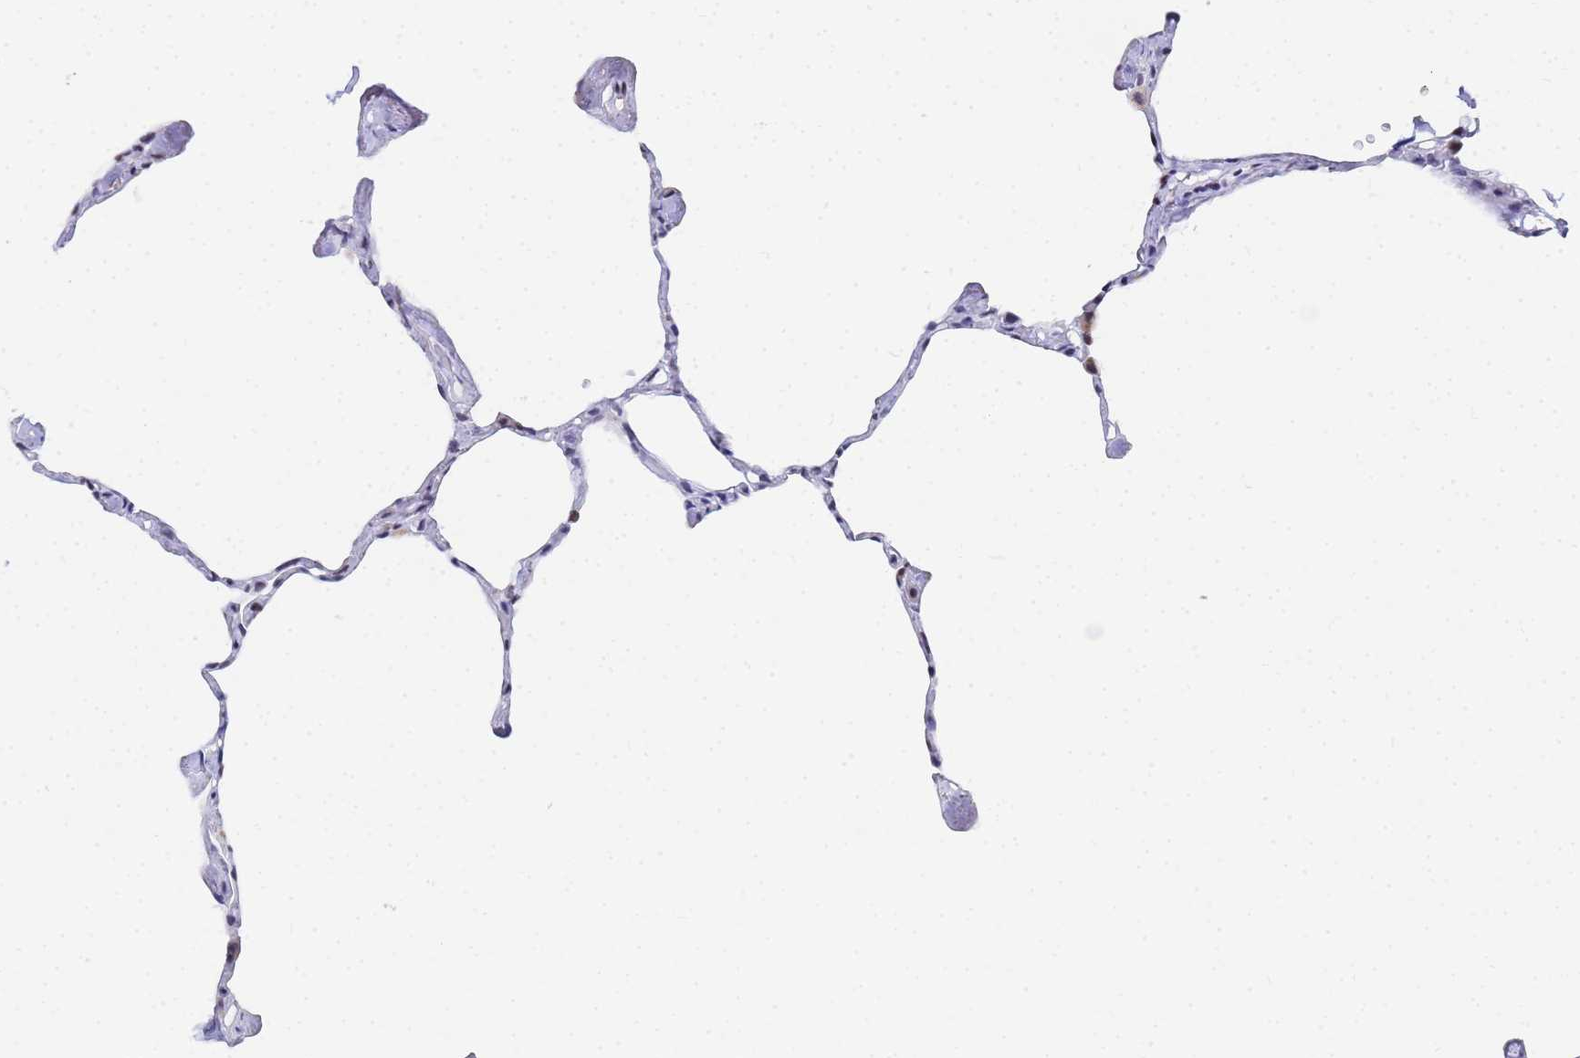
{"staining": {"intensity": "moderate", "quantity": "<25%", "location": "cytoplasmic/membranous"}, "tissue": "lung", "cell_type": "Alveolar cells", "image_type": "normal", "snomed": [{"axis": "morphology", "description": "Normal tissue, NOS"}, {"axis": "topography", "description": "Lung"}], "caption": "Moderate cytoplasmic/membranous positivity for a protein is identified in approximately <25% of alveolar cells of benign lung using IHC.", "gene": "CKMT1A", "patient": {"sex": "male", "age": 65}}